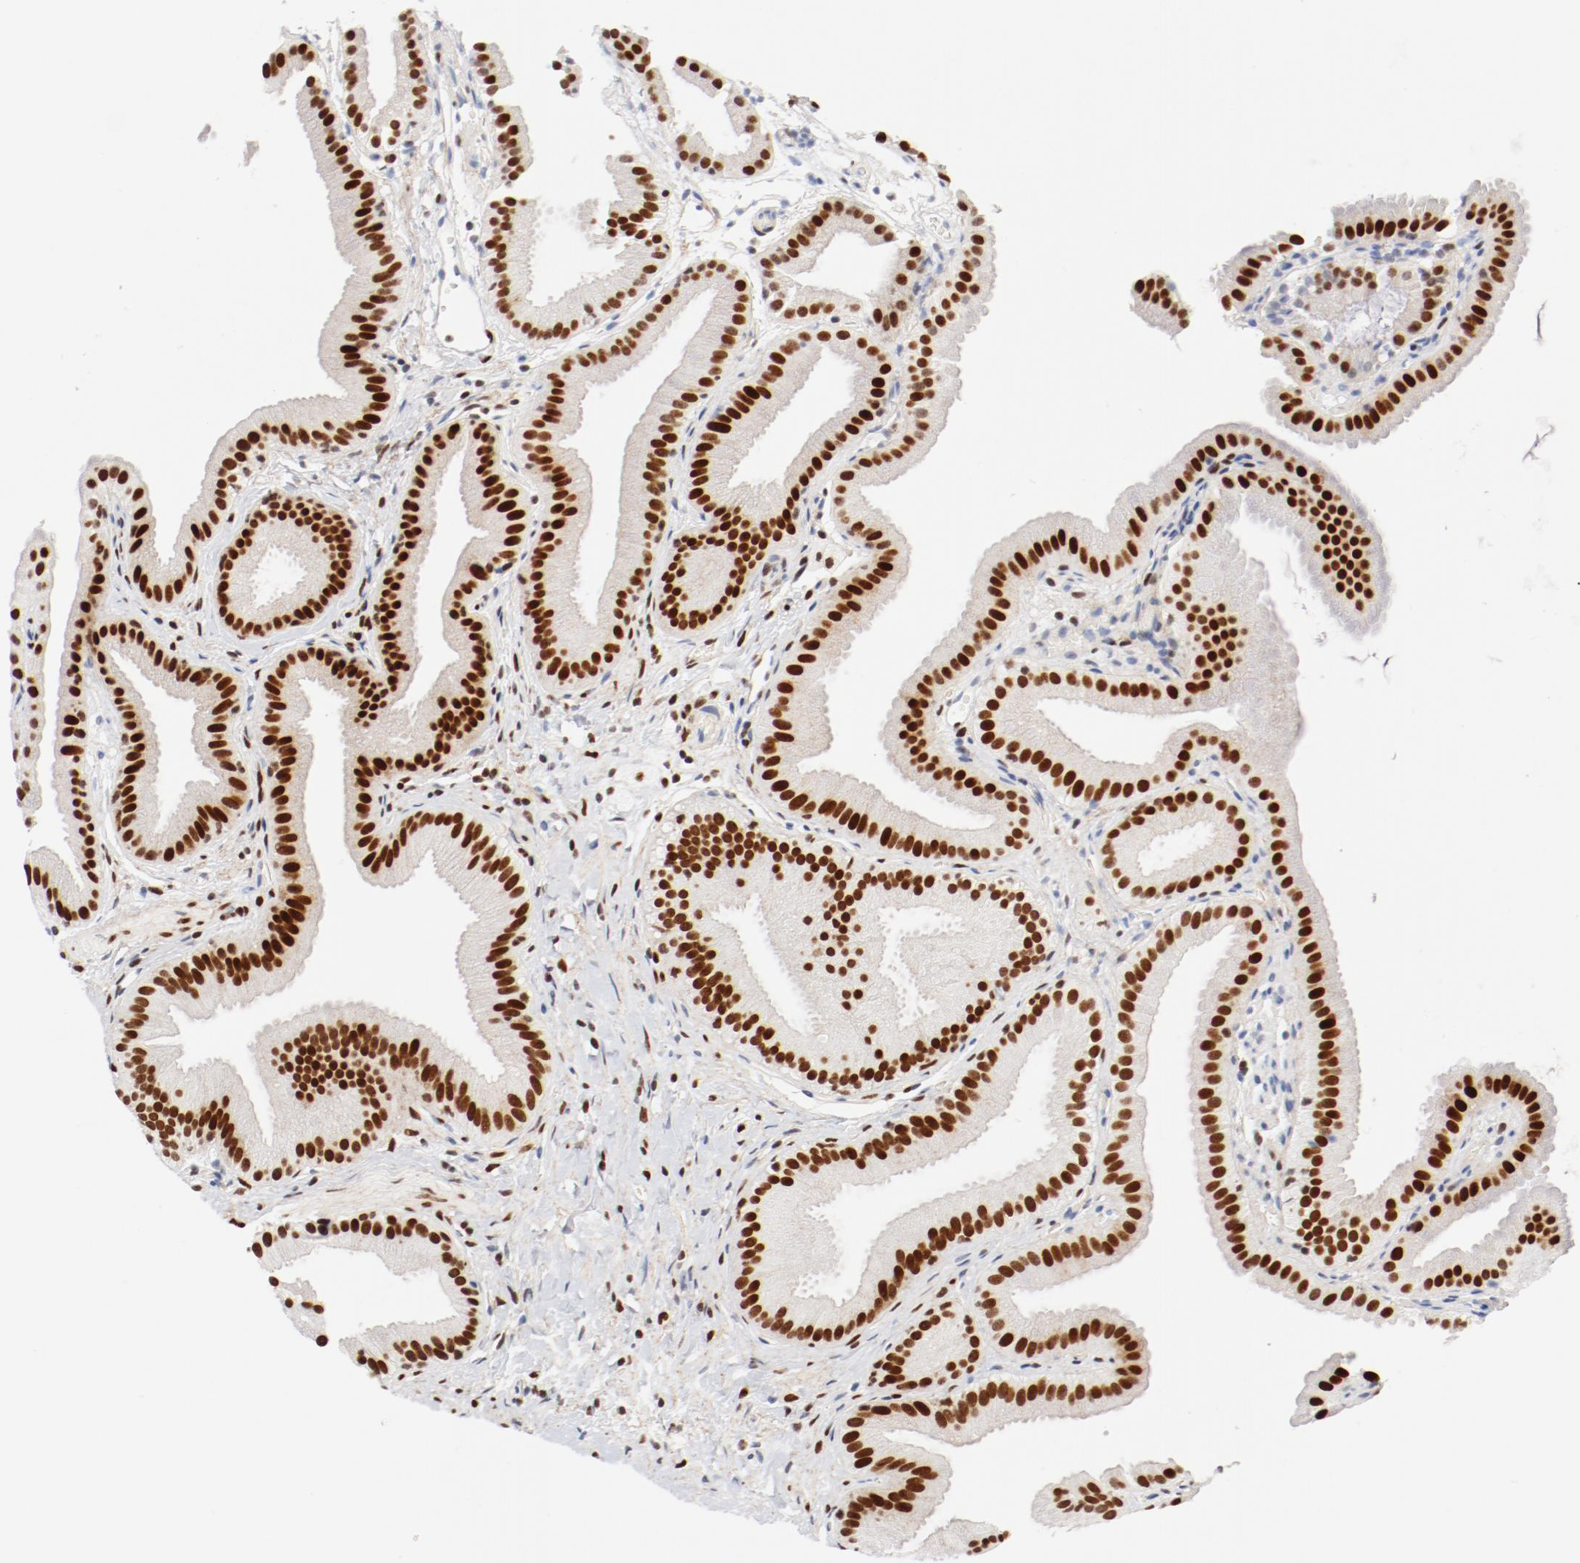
{"staining": {"intensity": "strong", "quantity": ">75%", "location": "nuclear"}, "tissue": "gallbladder", "cell_type": "Glandular cells", "image_type": "normal", "snomed": [{"axis": "morphology", "description": "Normal tissue, NOS"}, {"axis": "topography", "description": "Gallbladder"}], "caption": "This histopathology image demonstrates normal gallbladder stained with immunohistochemistry (IHC) to label a protein in brown. The nuclear of glandular cells show strong positivity for the protein. Nuclei are counter-stained blue.", "gene": "CTBP1", "patient": {"sex": "female", "age": 63}}